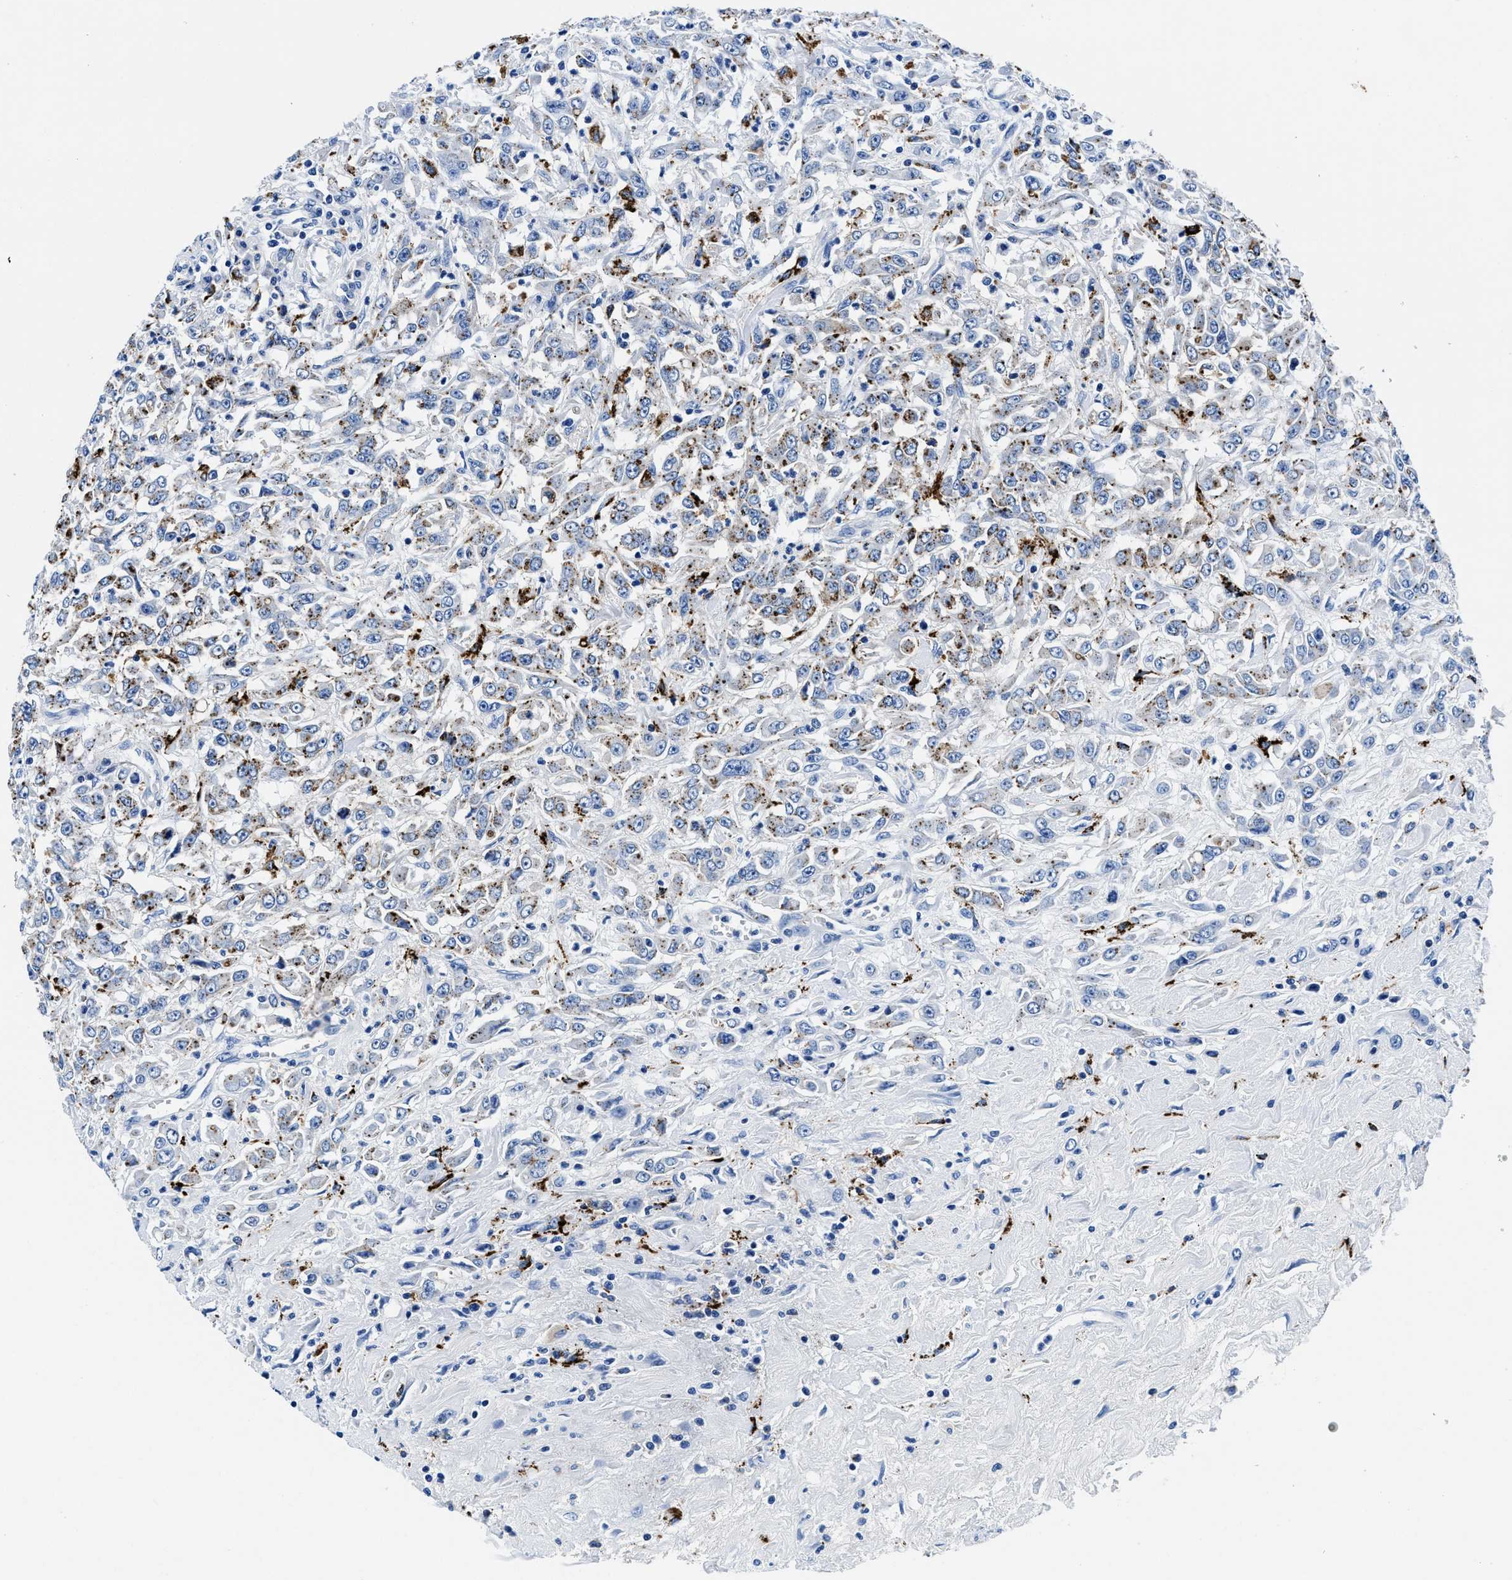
{"staining": {"intensity": "moderate", "quantity": "<25%", "location": "cytoplasmic/membranous"}, "tissue": "urothelial cancer", "cell_type": "Tumor cells", "image_type": "cancer", "snomed": [{"axis": "morphology", "description": "Urothelial carcinoma, High grade"}, {"axis": "topography", "description": "Urinary bladder"}], "caption": "High-grade urothelial carcinoma stained for a protein (brown) exhibits moderate cytoplasmic/membranous positive expression in approximately <25% of tumor cells.", "gene": "OR14K1", "patient": {"sex": "male", "age": 46}}